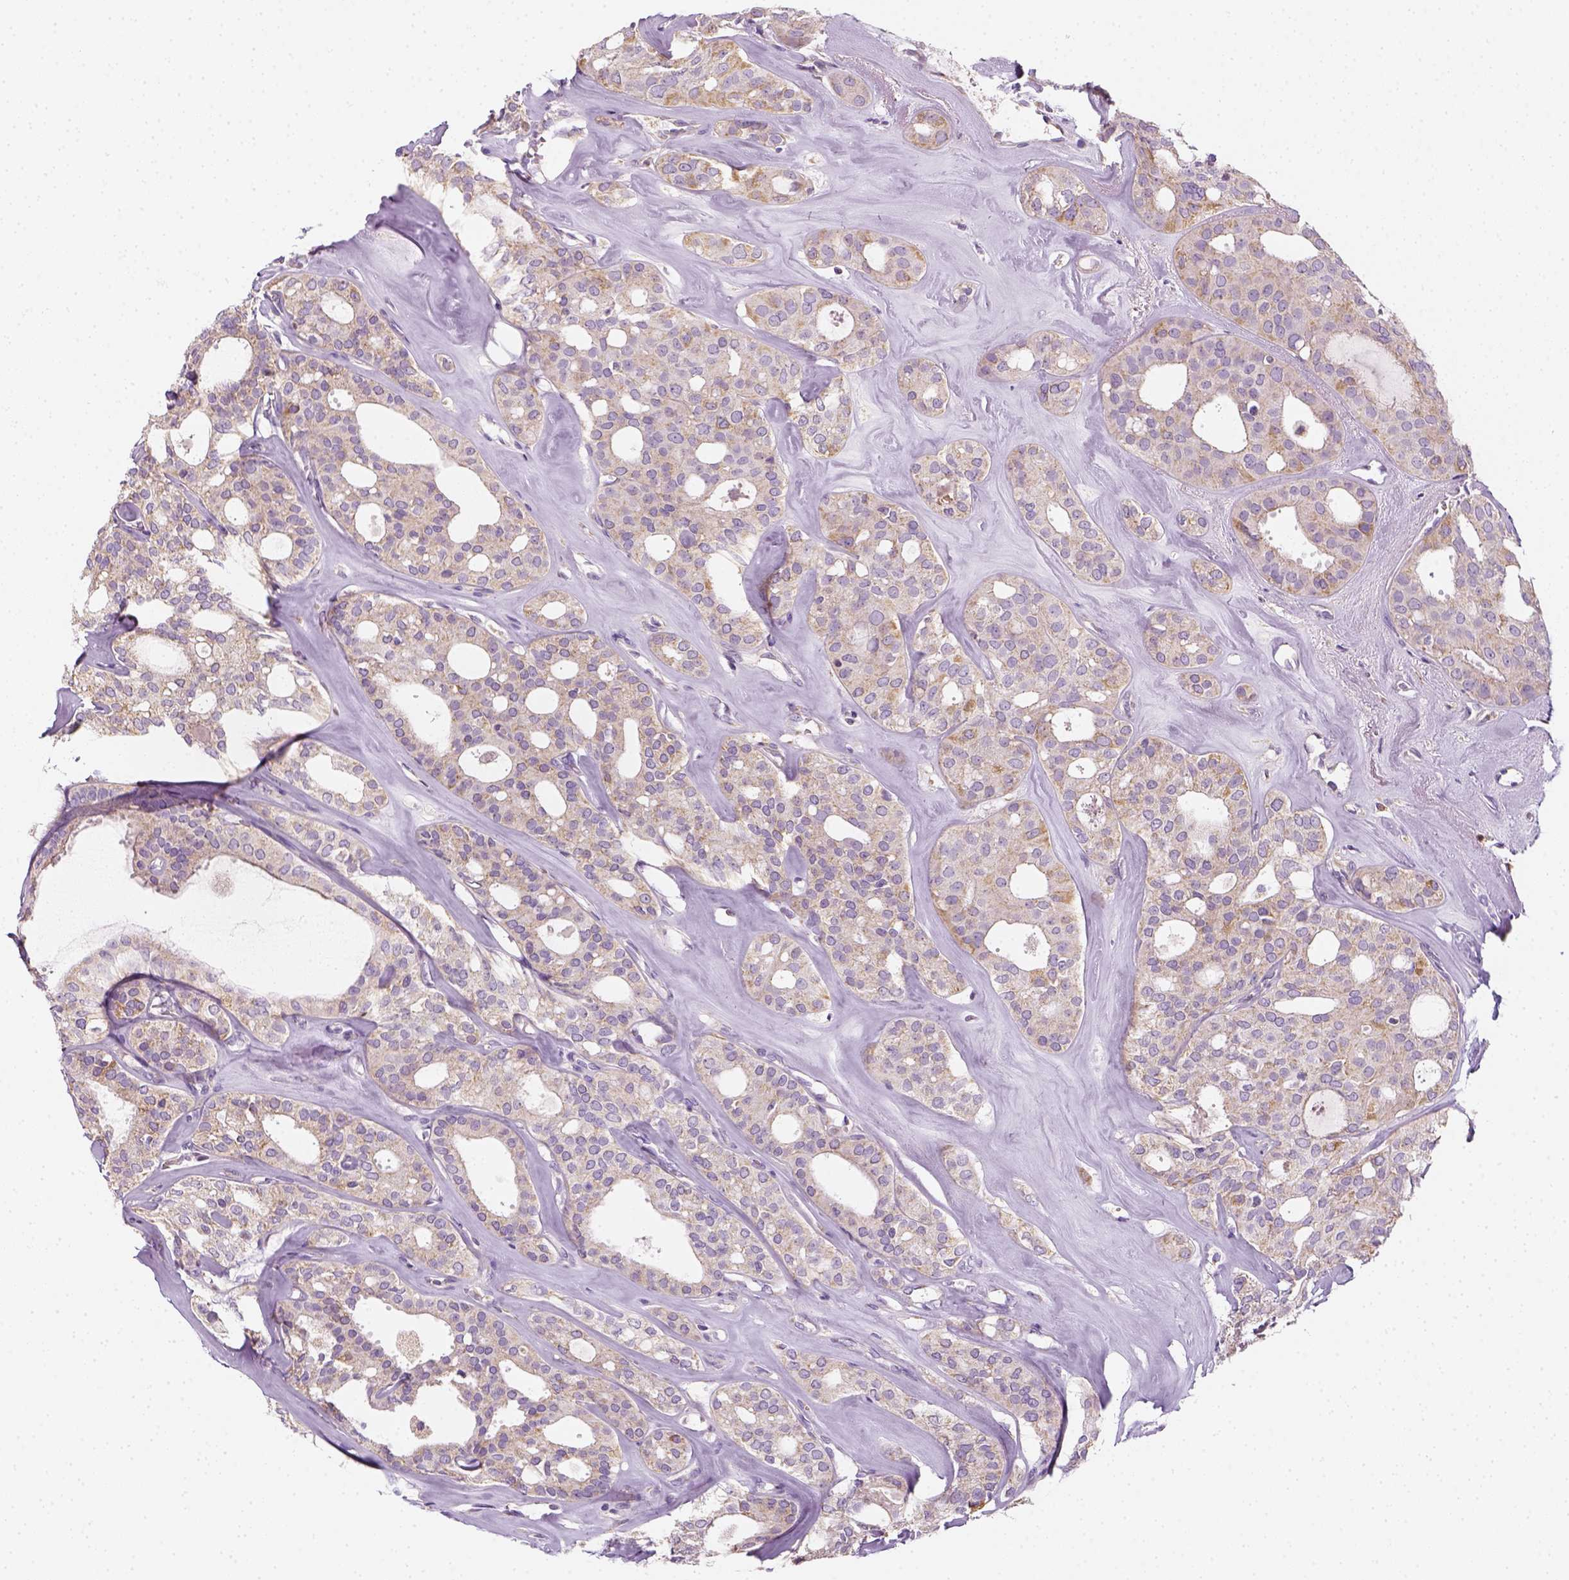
{"staining": {"intensity": "weak", "quantity": "<25%", "location": "cytoplasmic/membranous"}, "tissue": "thyroid cancer", "cell_type": "Tumor cells", "image_type": "cancer", "snomed": [{"axis": "morphology", "description": "Follicular adenoma carcinoma, NOS"}, {"axis": "topography", "description": "Thyroid gland"}], "caption": "This is a image of immunohistochemistry staining of thyroid cancer (follicular adenoma carcinoma), which shows no expression in tumor cells.", "gene": "AWAT2", "patient": {"sex": "male", "age": 75}}